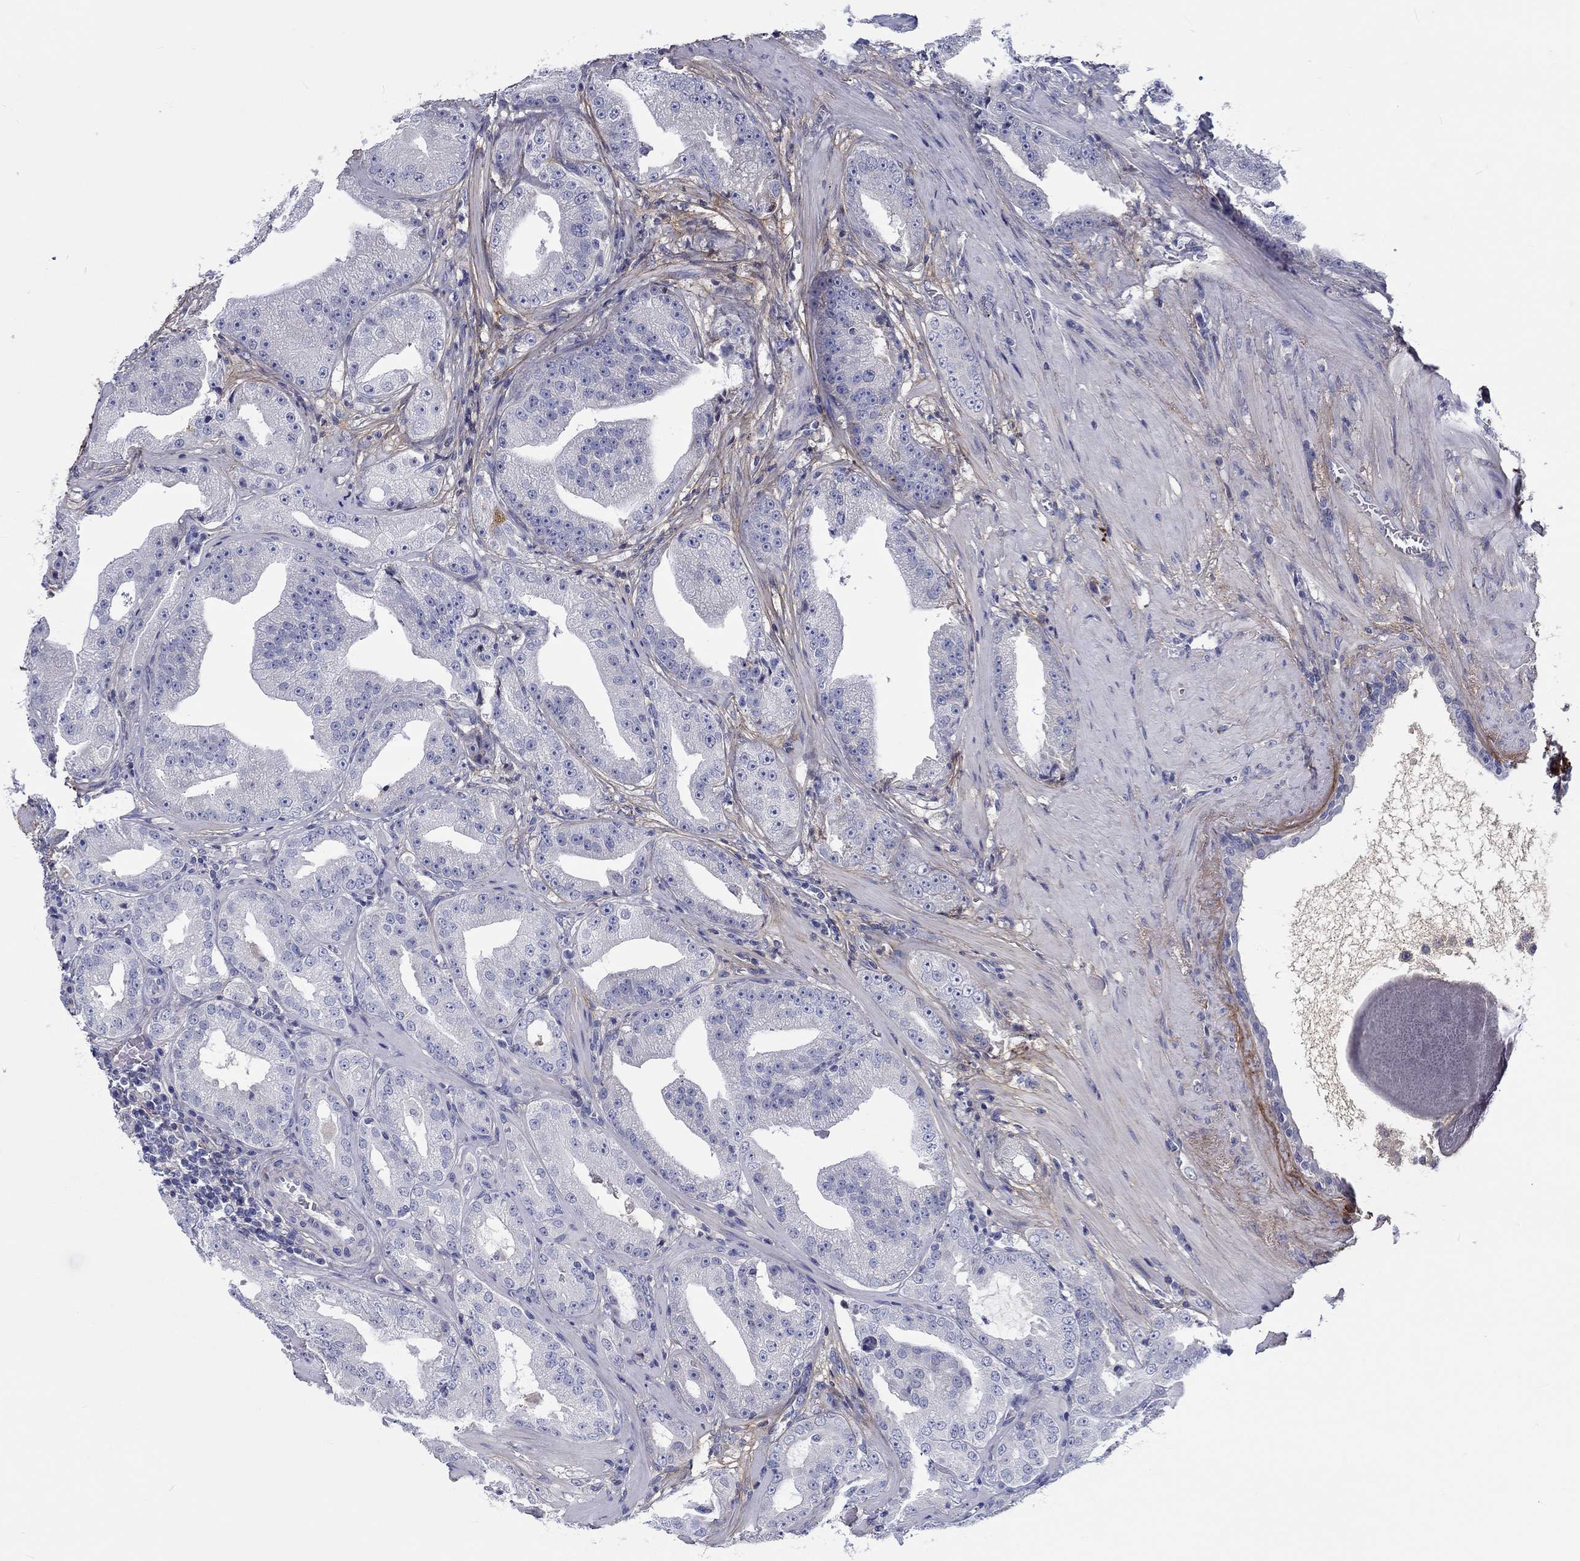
{"staining": {"intensity": "strong", "quantity": "<25%", "location": "cytoplasmic/membranous"}, "tissue": "prostate cancer", "cell_type": "Tumor cells", "image_type": "cancer", "snomed": [{"axis": "morphology", "description": "Adenocarcinoma, Low grade"}, {"axis": "topography", "description": "Prostate"}], "caption": "This micrograph reveals immunohistochemistry staining of human prostate adenocarcinoma (low-grade), with medium strong cytoplasmic/membranous positivity in approximately <25% of tumor cells.", "gene": "TGFBI", "patient": {"sex": "male", "age": 62}}